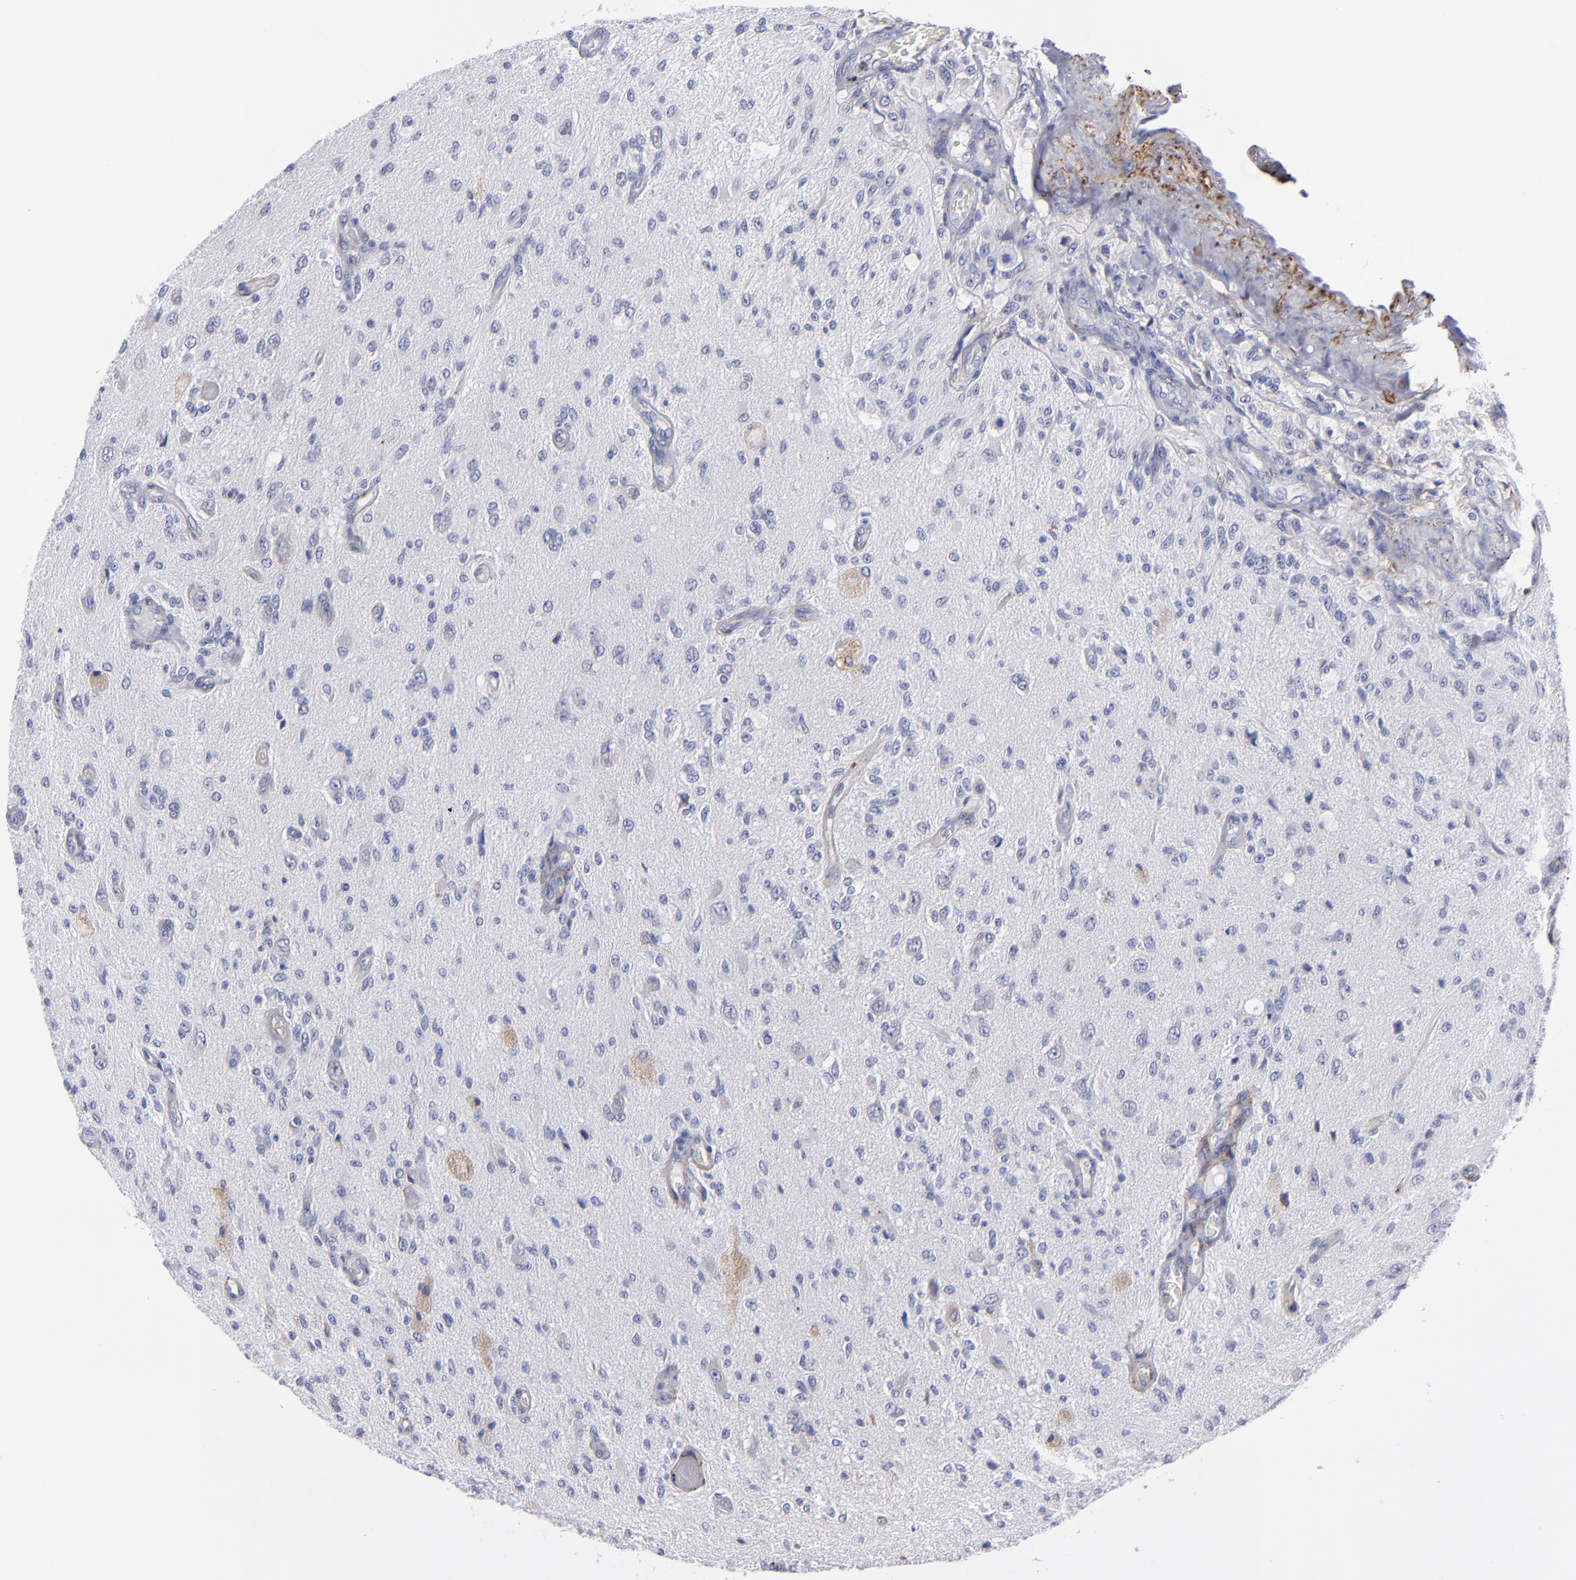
{"staining": {"intensity": "weak", "quantity": "25%-75%", "location": "cytoplasmic/membranous"}, "tissue": "glioma", "cell_type": "Tumor cells", "image_type": "cancer", "snomed": [{"axis": "morphology", "description": "Normal tissue, NOS"}, {"axis": "morphology", "description": "Glioma, malignant, High grade"}, {"axis": "topography", "description": "Cerebral cortex"}], "caption": "About 25%-75% of tumor cells in human malignant glioma (high-grade) display weak cytoplasmic/membranous protein staining as visualized by brown immunohistochemical staining.", "gene": "MFGE8", "patient": {"sex": "male", "age": 77}}